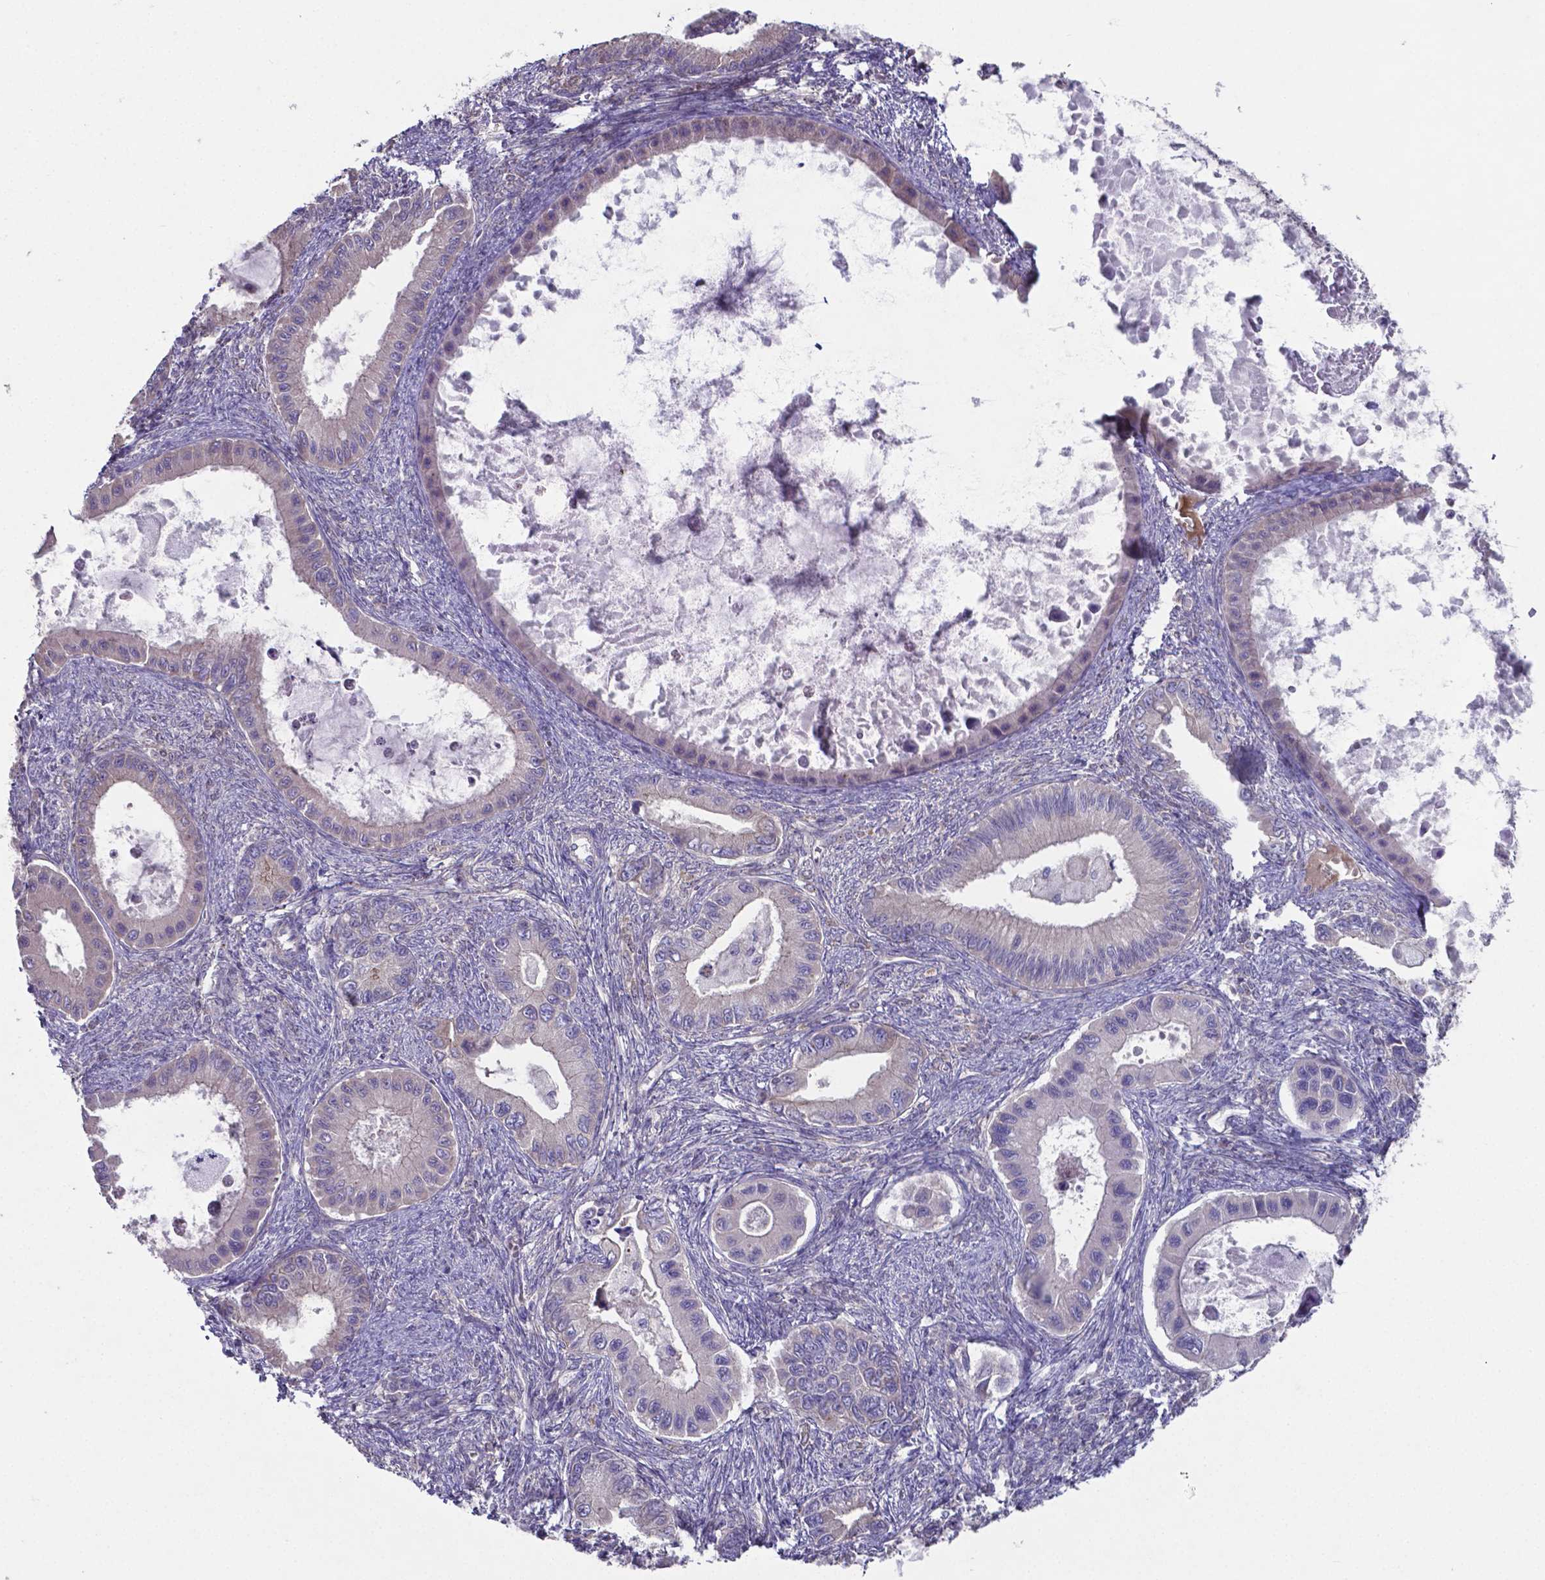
{"staining": {"intensity": "negative", "quantity": "none", "location": "none"}, "tissue": "ovarian cancer", "cell_type": "Tumor cells", "image_type": "cancer", "snomed": [{"axis": "morphology", "description": "Cystadenocarcinoma, mucinous, NOS"}, {"axis": "topography", "description": "Ovary"}], "caption": "IHC micrograph of human ovarian cancer stained for a protein (brown), which exhibits no positivity in tumor cells.", "gene": "TYRO3", "patient": {"sex": "female", "age": 64}}